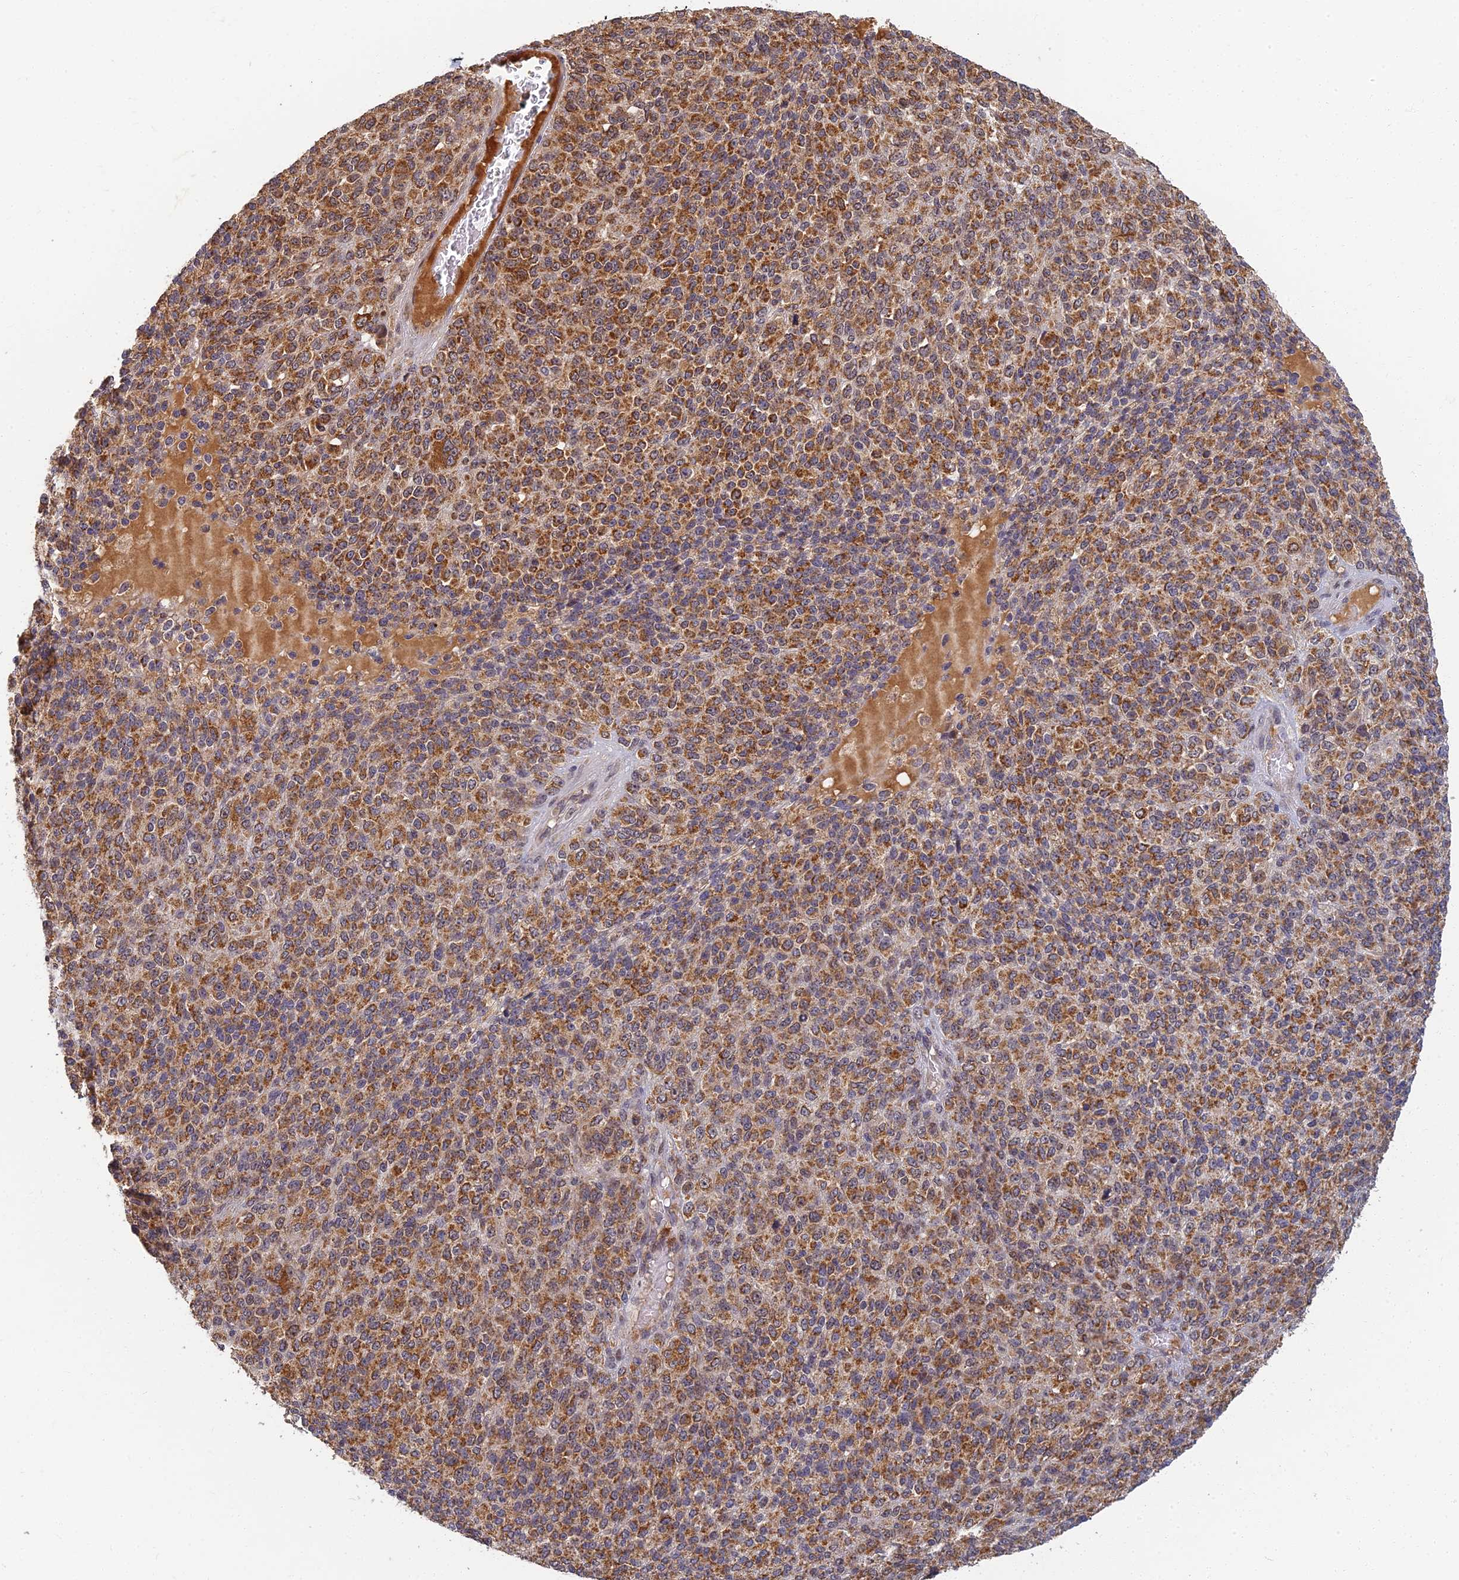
{"staining": {"intensity": "moderate", "quantity": ">75%", "location": "cytoplasmic/membranous"}, "tissue": "melanoma", "cell_type": "Tumor cells", "image_type": "cancer", "snomed": [{"axis": "morphology", "description": "Malignant melanoma, Metastatic site"}, {"axis": "topography", "description": "Brain"}], "caption": "Moderate cytoplasmic/membranous protein staining is appreciated in about >75% of tumor cells in malignant melanoma (metastatic site). The protein of interest is shown in brown color, while the nuclei are stained blue.", "gene": "RGL3", "patient": {"sex": "female", "age": 56}}